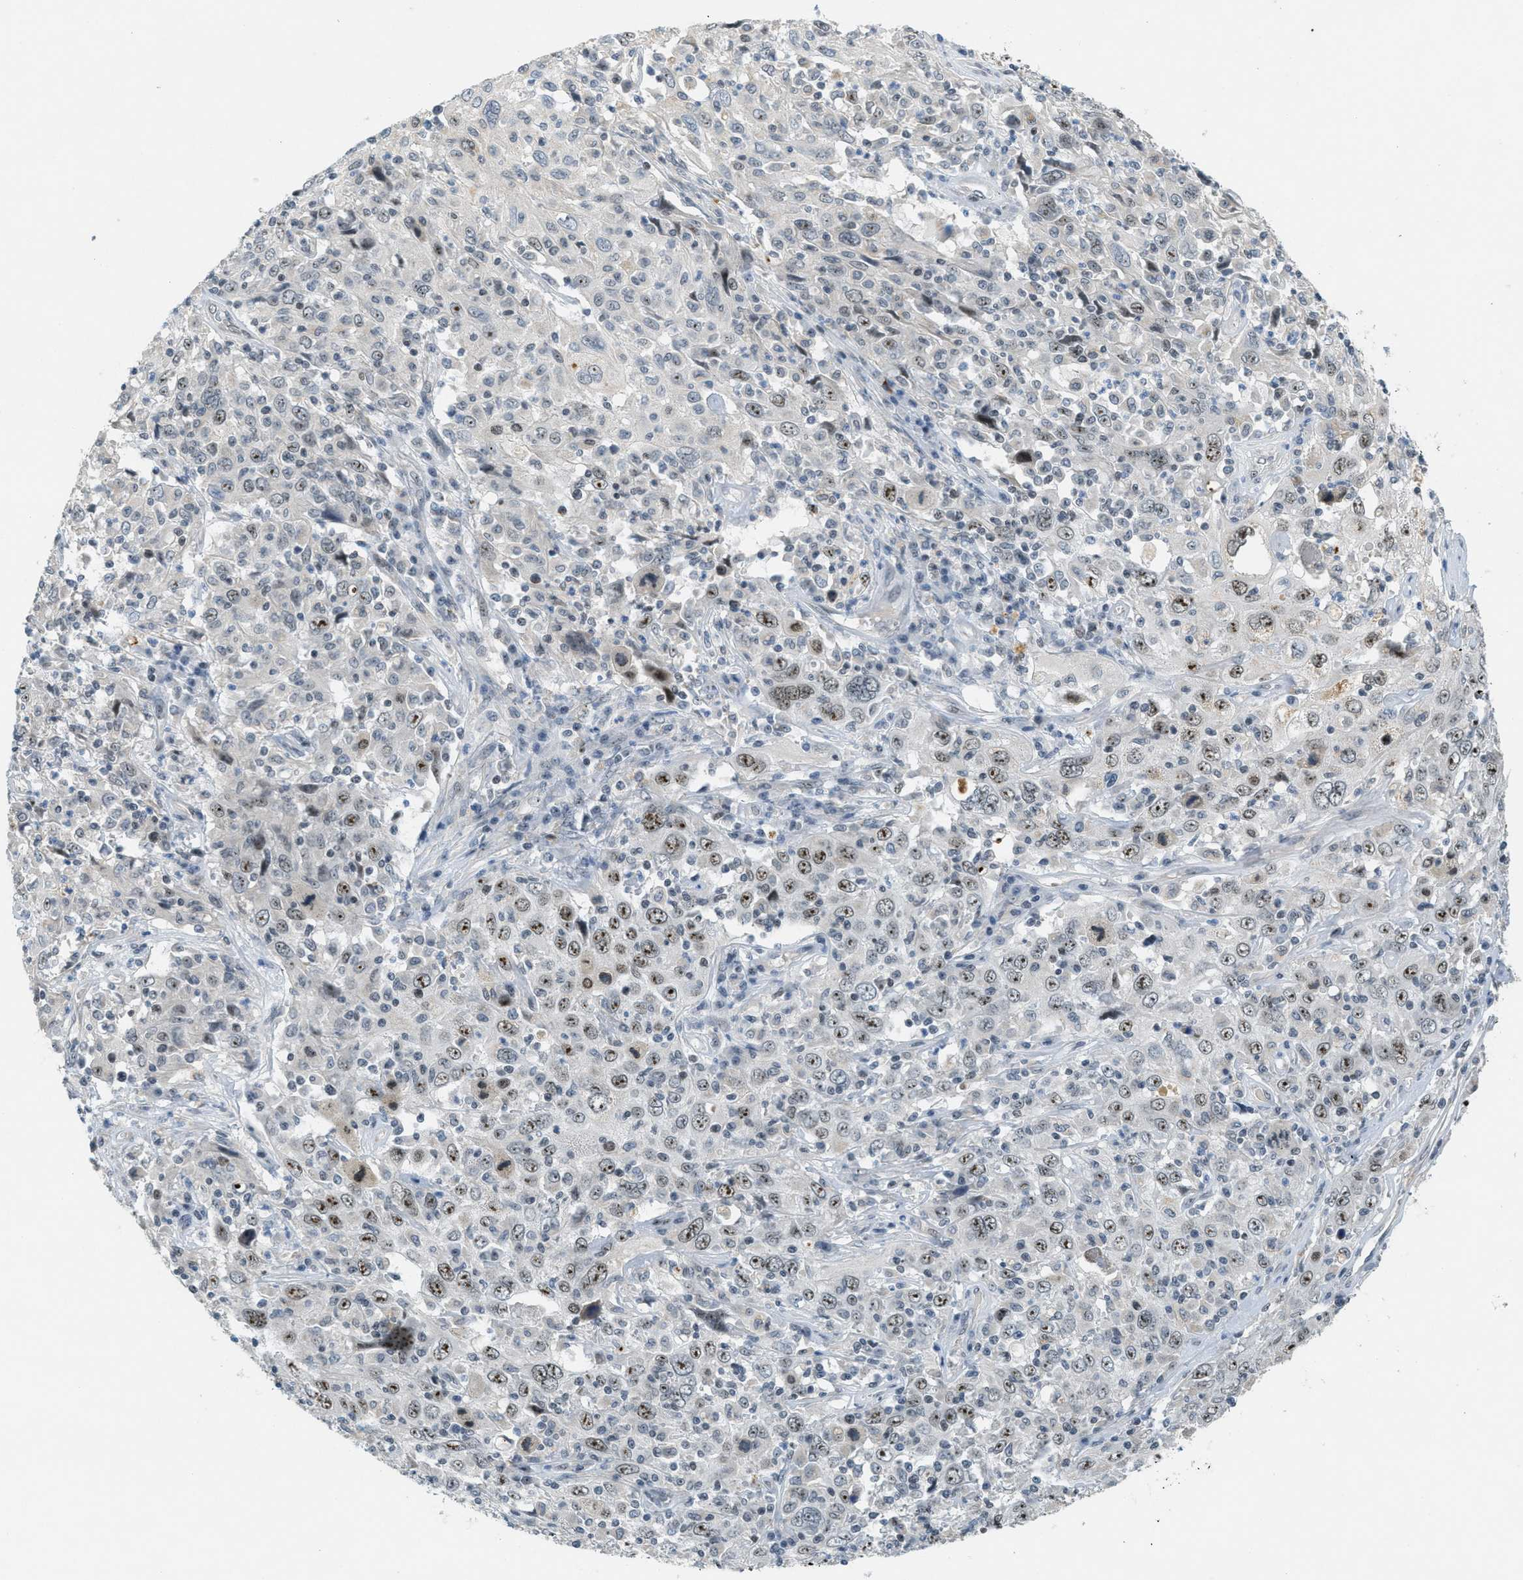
{"staining": {"intensity": "moderate", "quantity": ">75%", "location": "nuclear"}, "tissue": "cervical cancer", "cell_type": "Tumor cells", "image_type": "cancer", "snomed": [{"axis": "morphology", "description": "Squamous cell carcinoma, NOS"}, {"axis": "topography", "description": "Cervix"}], "caption": "A medium amount of moderate nuclear expression is appreciated in about >75% of tumor cells in squamous cell carcinoma (cervical) tissue.", "gene": "DDX47", "patient": {"sex": "female", "age": 46}}